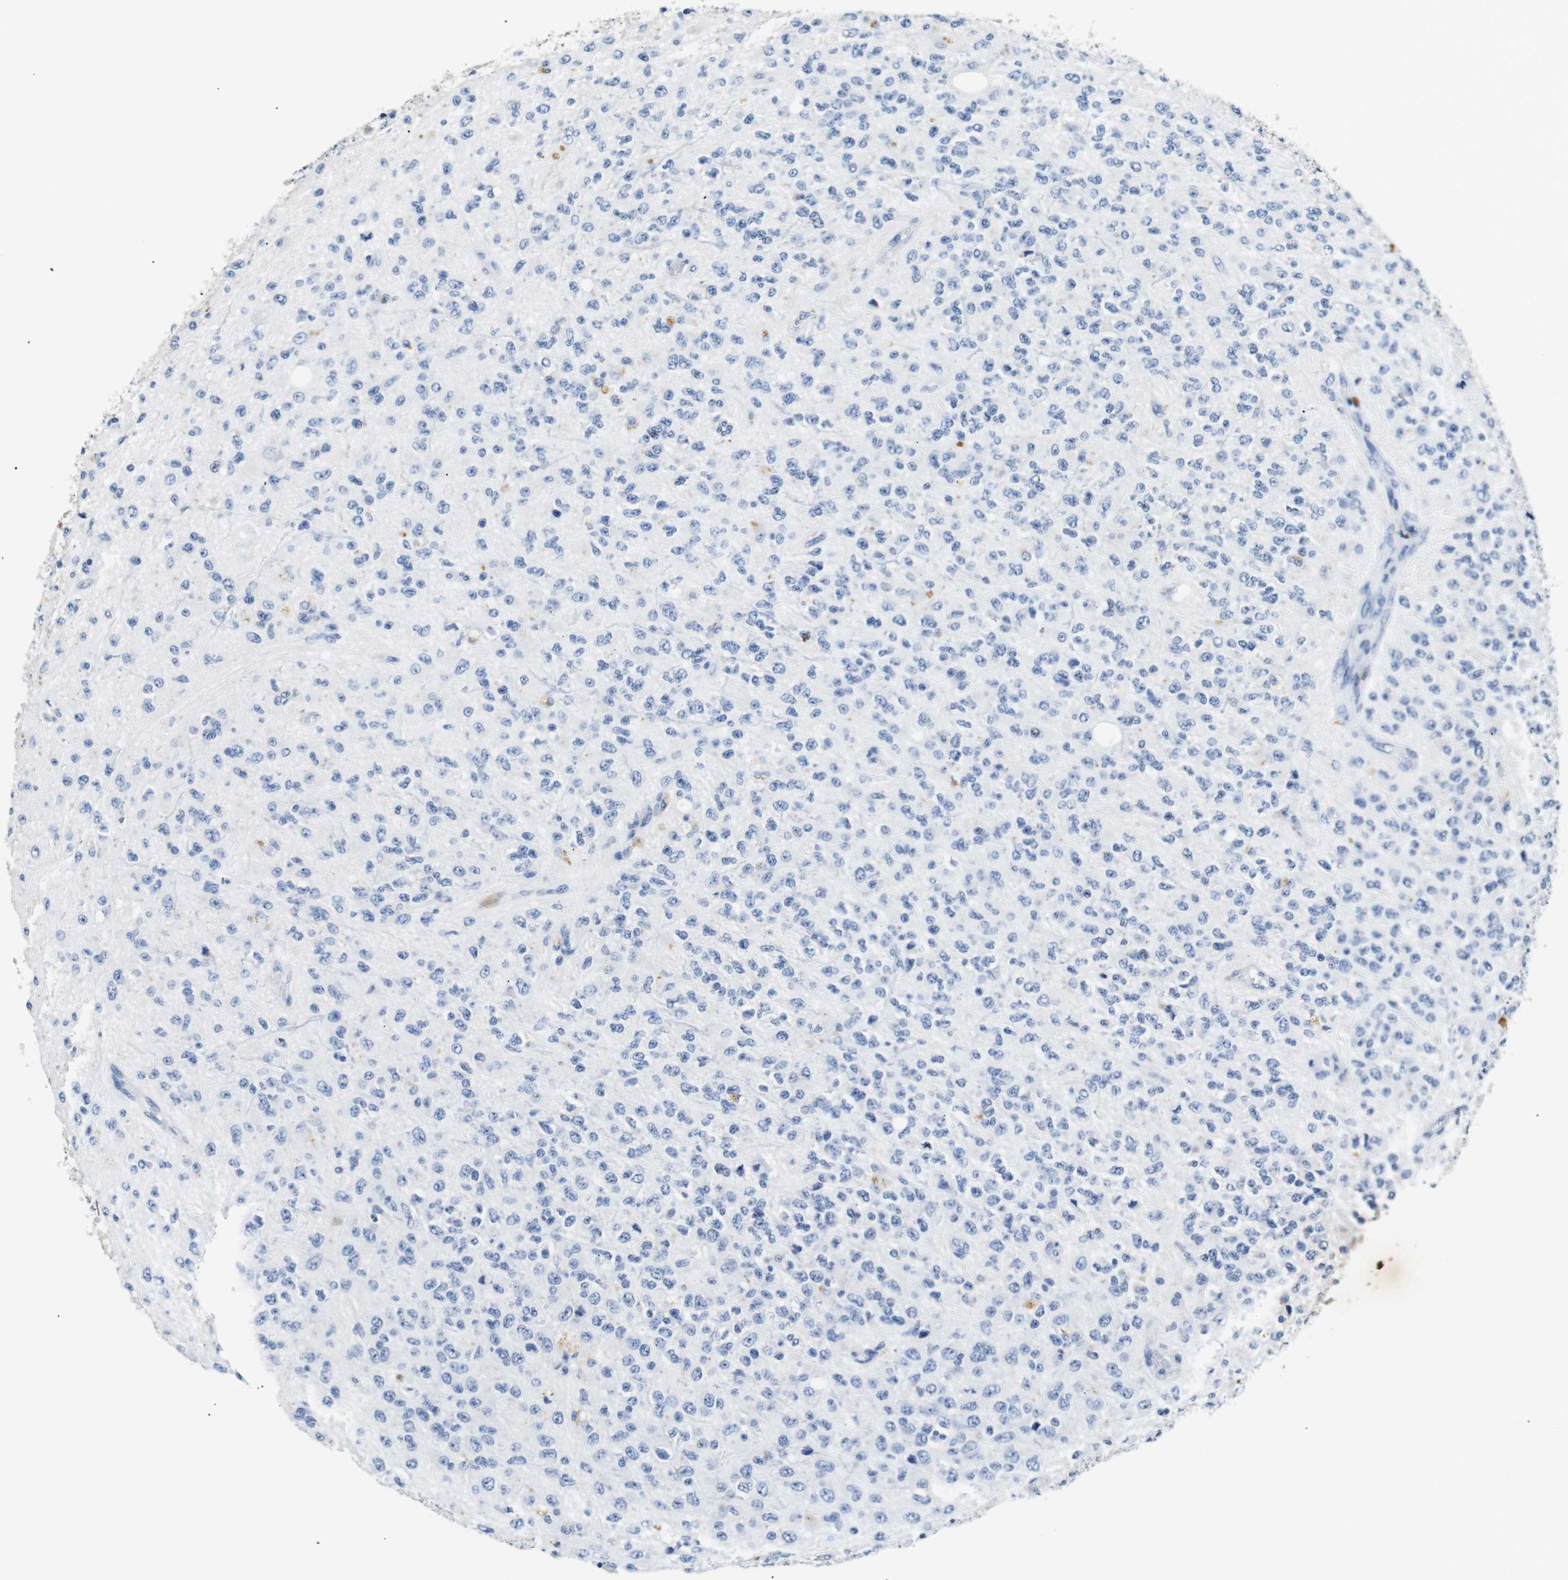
{"staining": {"intensity": "negative", "quantity": "none", "location": "none"}, "tissue": "glioma", "cell_type": "Tumor cells", "image_type": "cancer", "snomed": [{"axis": "morphology", "description": "Glioma, malignant, High grade"}, {"axis": "topography", "description": "pancreas cauda"}], "caption": "Histopathology image shows no protein expression in tumor cells of high-grade glioma (malignant) tissue. The staining was performed using DAB to visualize the protein expression in brown, while the nuclei were stained in blue with hematoxylin (Magnification: 20x).", "gene": "INCENP", "patient": {"sex": "male", "age": 60}}